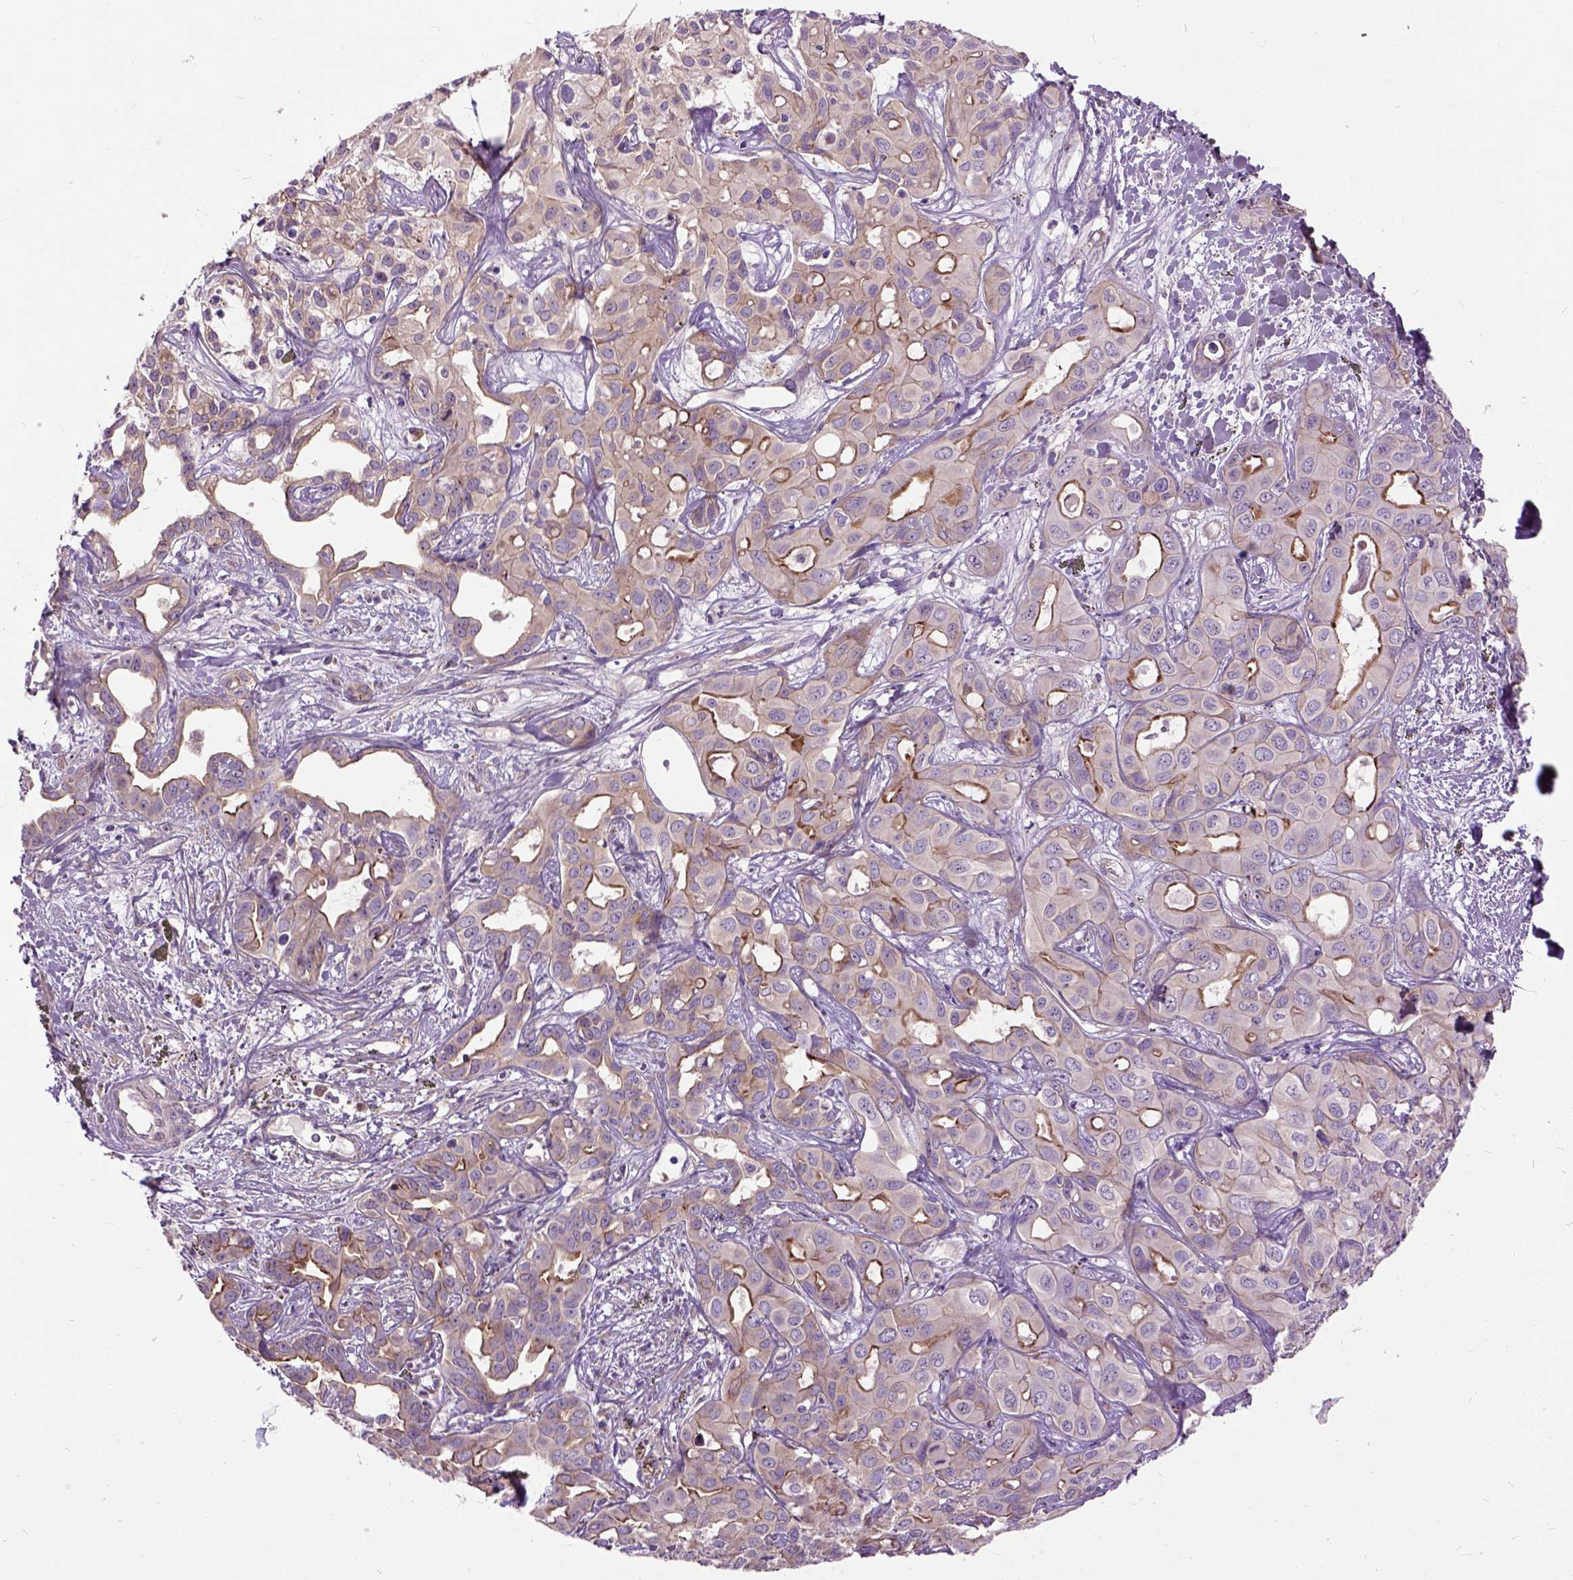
{"staining": {"intensity": "strong", "quantity": "<25%", "location": "cytoplasmic/membranous"}, "tissue": "liver cancer", "cell_type": "Tumor cells", "image_type": "cancer", "snomed": [{"axis": "morphology", "description": "Cholangiocarcinoma"}, {"axis": "topography", "description": "Liver"}], "caption": "Immunohistochemistry of liver cholangiocarcinoma displays medium levels of strong cytoplasmic/membranous expression in approximately <25% of tumor cells.", "gene": "MAPT", "patient": {"sex": "female", "age": 60}}